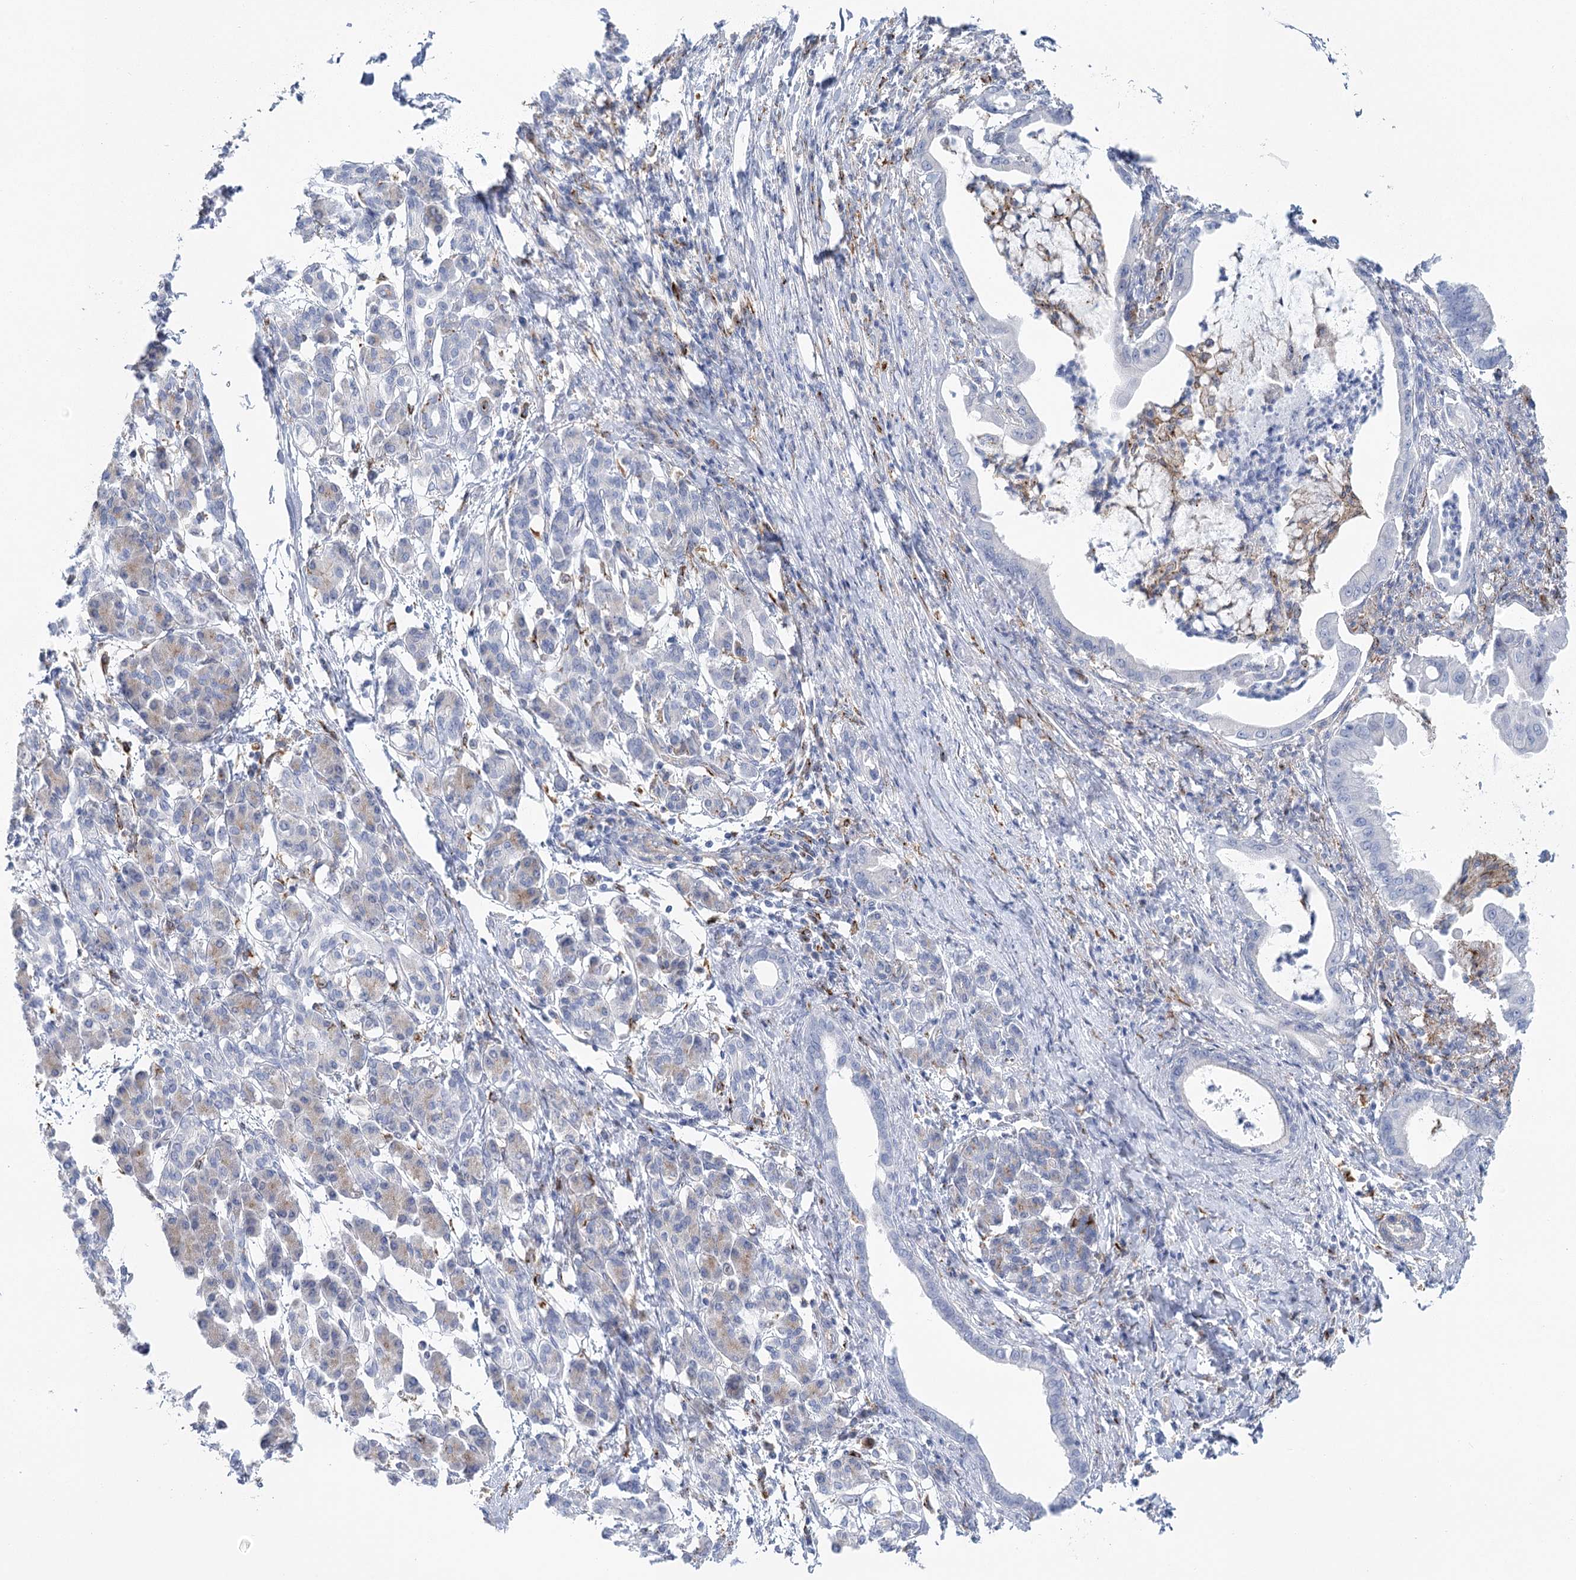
{"staining": {"intensity": "negative", "quantity": "none", "location": "none"}, "tissue": "pancreatic cancer", "cell_type": "Tumor cells", "image_type": "cancer", "snomed": [{"axis": "morphology", "description": "Adenocarcinoma, NOS"}, {"axis": "topography", "description": "Pancreas"}], "caption": "The micrograph demonstrates no staining of tumor cells in adenocarcinoma (pancreatic). (Stains: DAB (3,3'-diaminobenzidine) immunohistochemistry with hematoxylin counter stain, Microscopy: brightfield microscopy at high magnification).", "gene": "CCDC88A", "patient": {"sex": "female", "age": 55}}